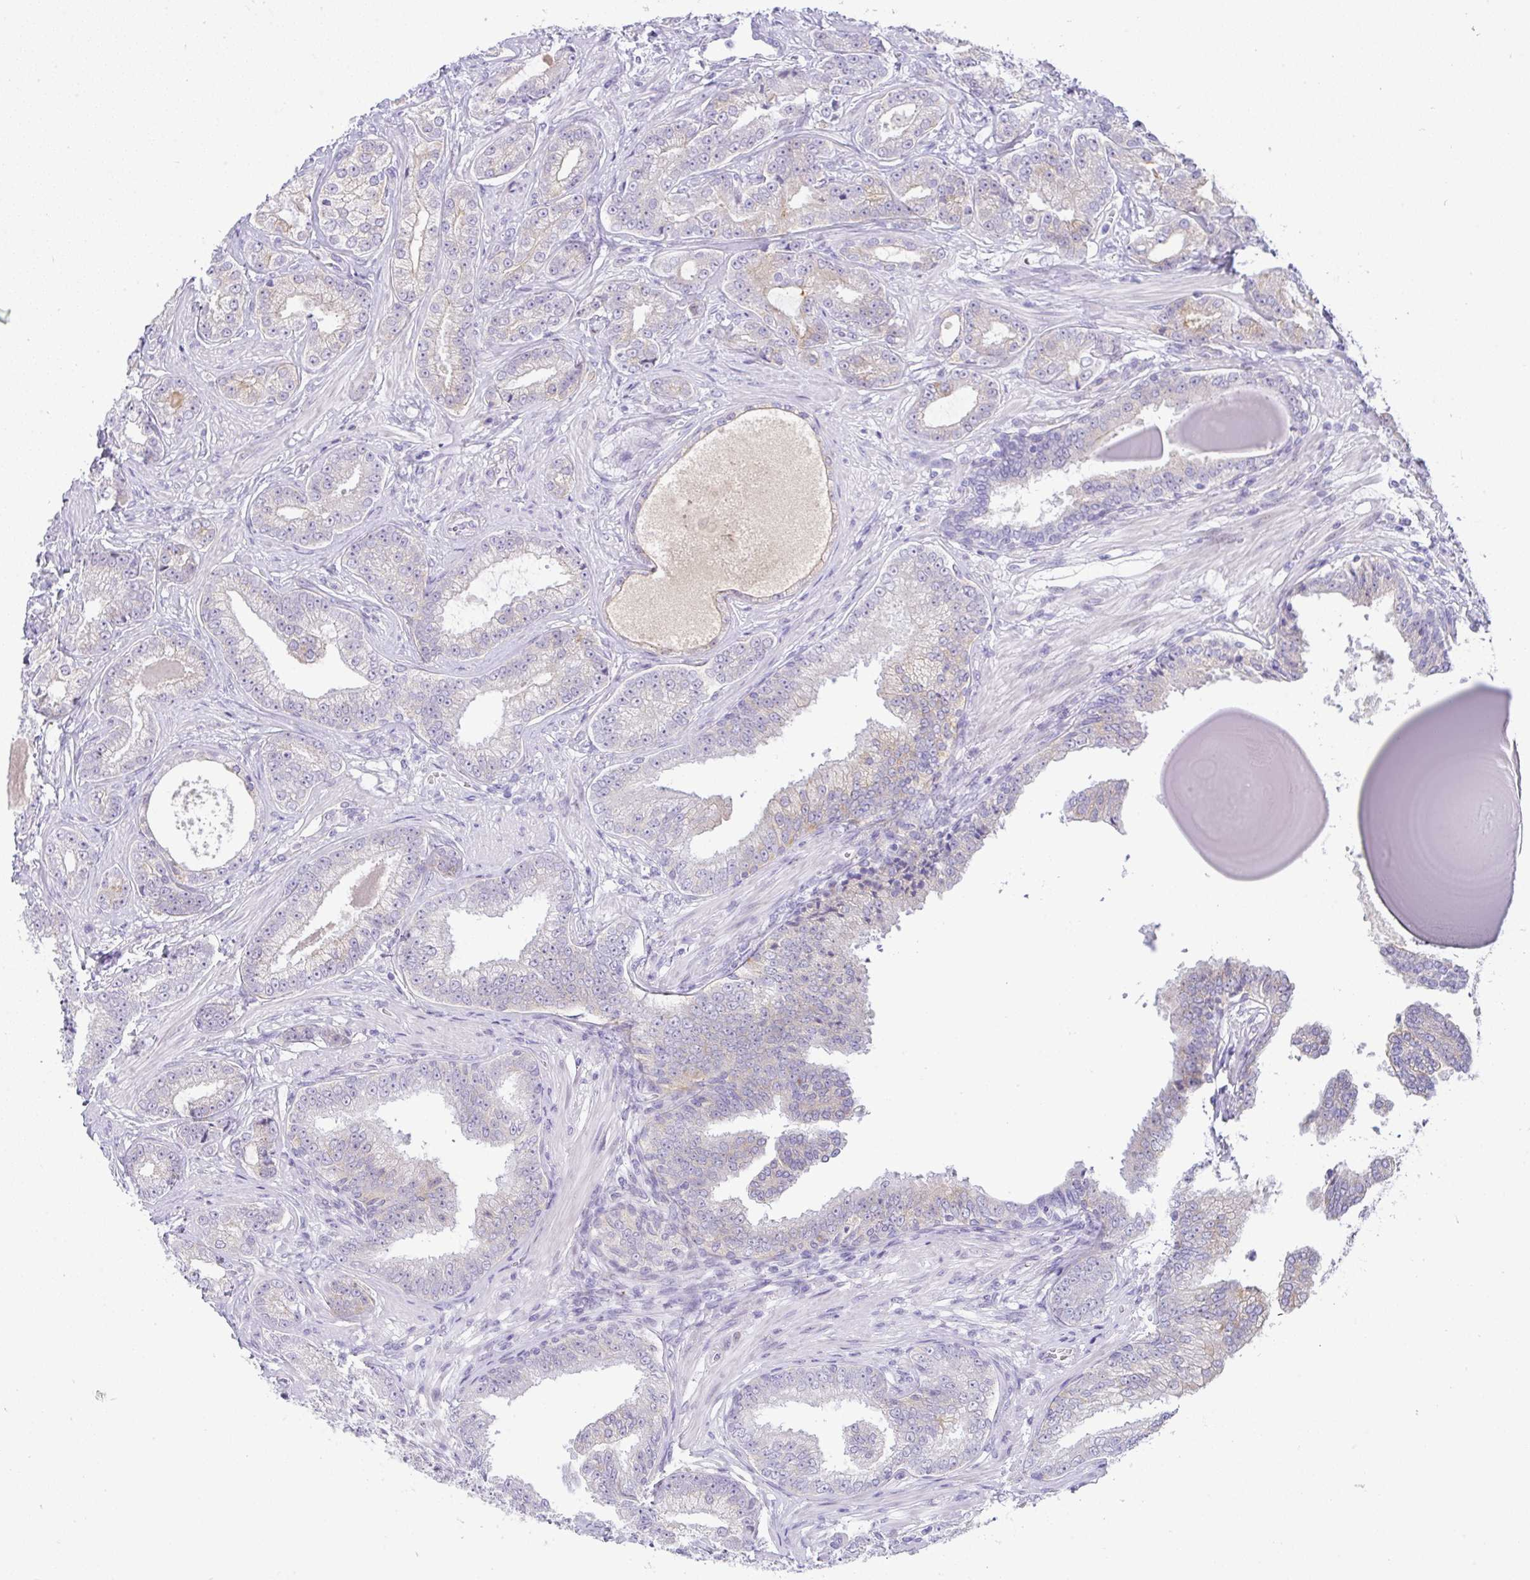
{"staining": {"intensity": "negative", "quantity": "none", "location": "none"}, "tissue": "prostate cancer", "cell_type": "Tumor cells", "image_type": "cancer", "snomed": [{"axis": "morphology", "description": "Adenocarcinoma, Low grade"}, {"axis": "topography", "description": "Prostate"}], "caption": "Tumor cells are negative for protein expression in human adenocarcinoma (low-grade) (prostate).", "gene": "FAM177A1", "patient": {"sex": "male", "age": 61}}